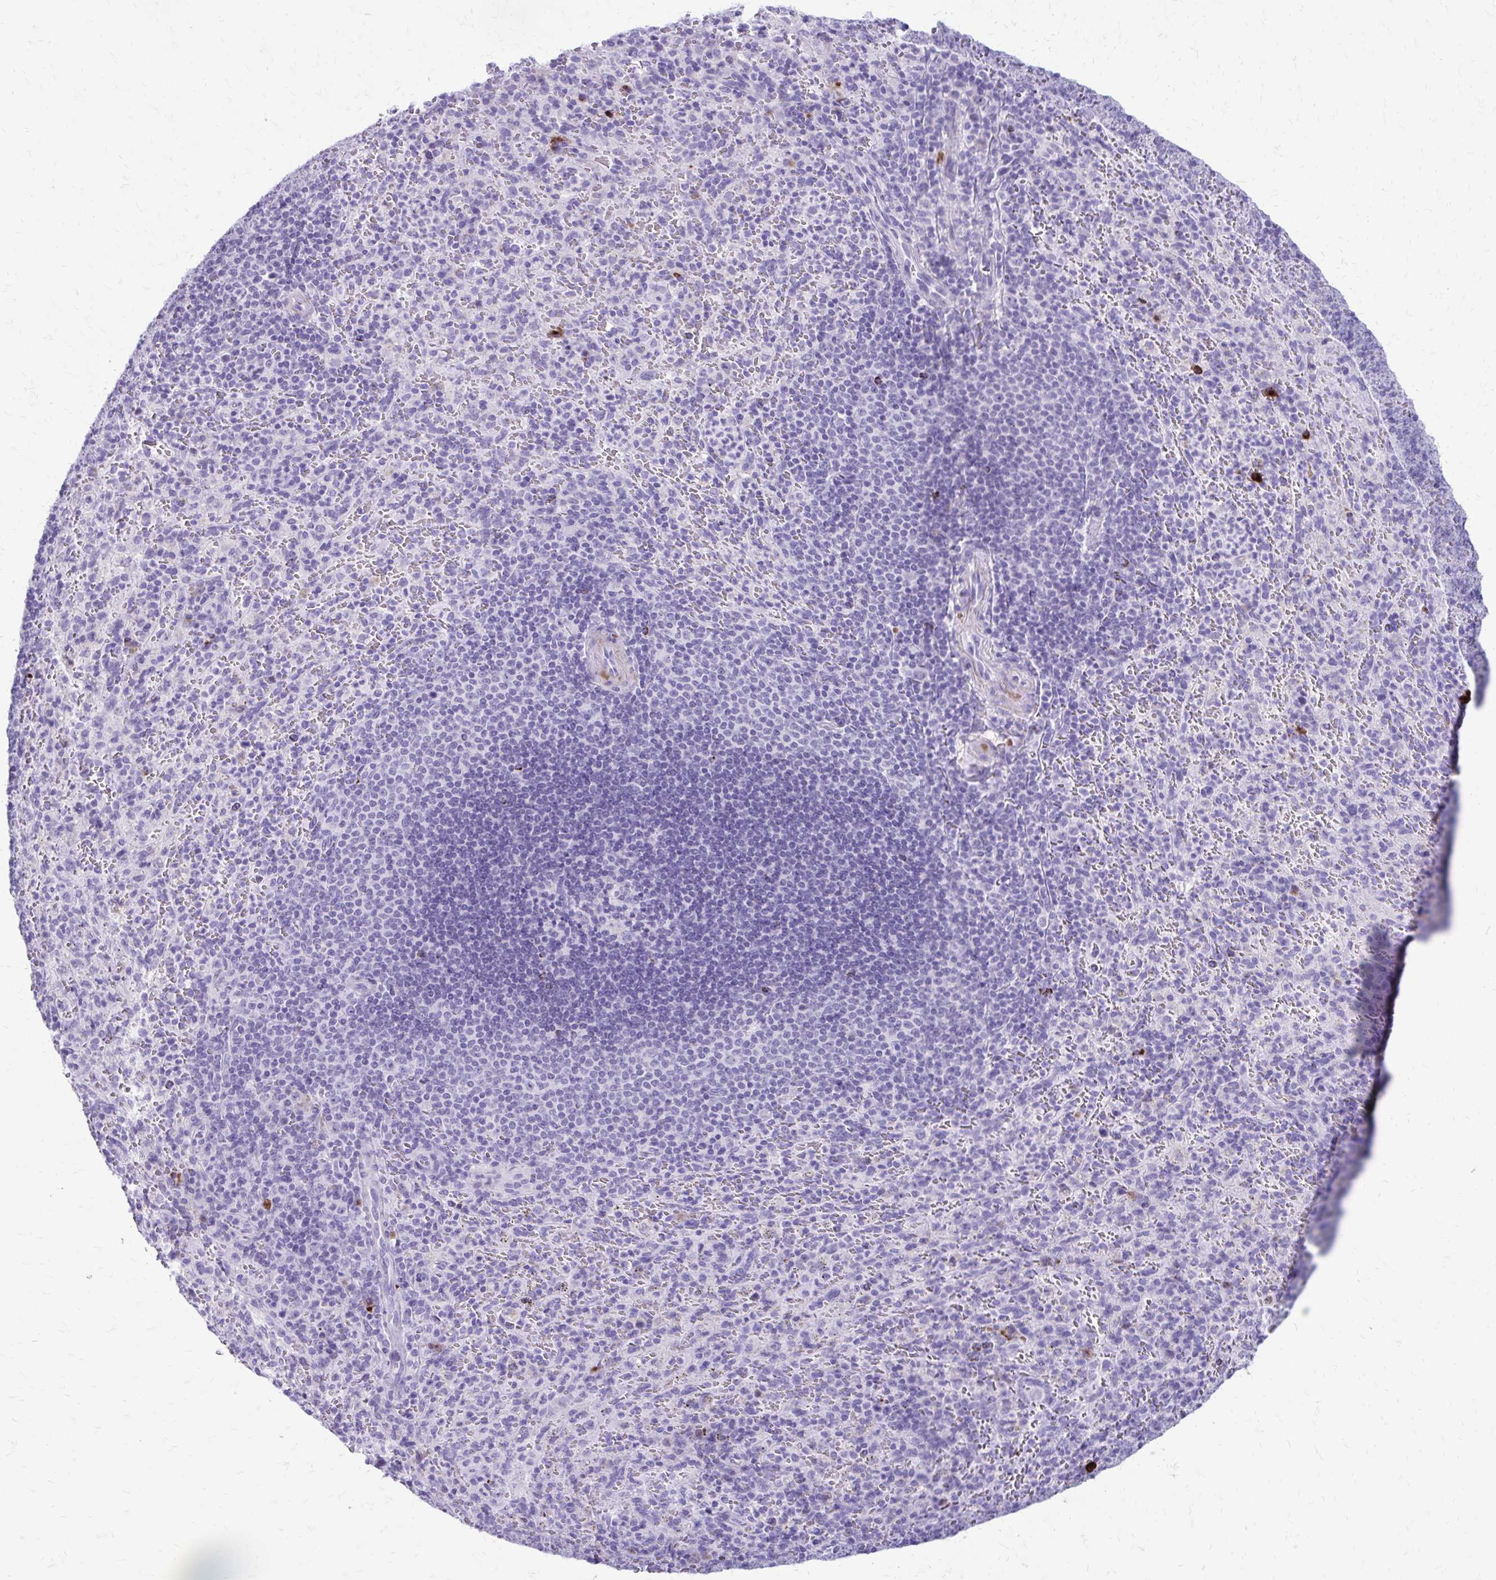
{"staining": {"intensity": "negative", "quantity": "none", "location": "none"}, "tissue": "spleen", "cell_type": "Cells in red pulp", "image_type": "normal", "snomed": [{"axis": "morphology", "description": "Normal tissue, NOS"}, {"axis": "topography", "description": "Spleen"}], "caption": "IHC micrograph of benign spleen stained for a protein (brown), which shows no positivity in cells in red pulp.", "gene": "SATL1", "patient": {"sex": "male", "age": 57}}